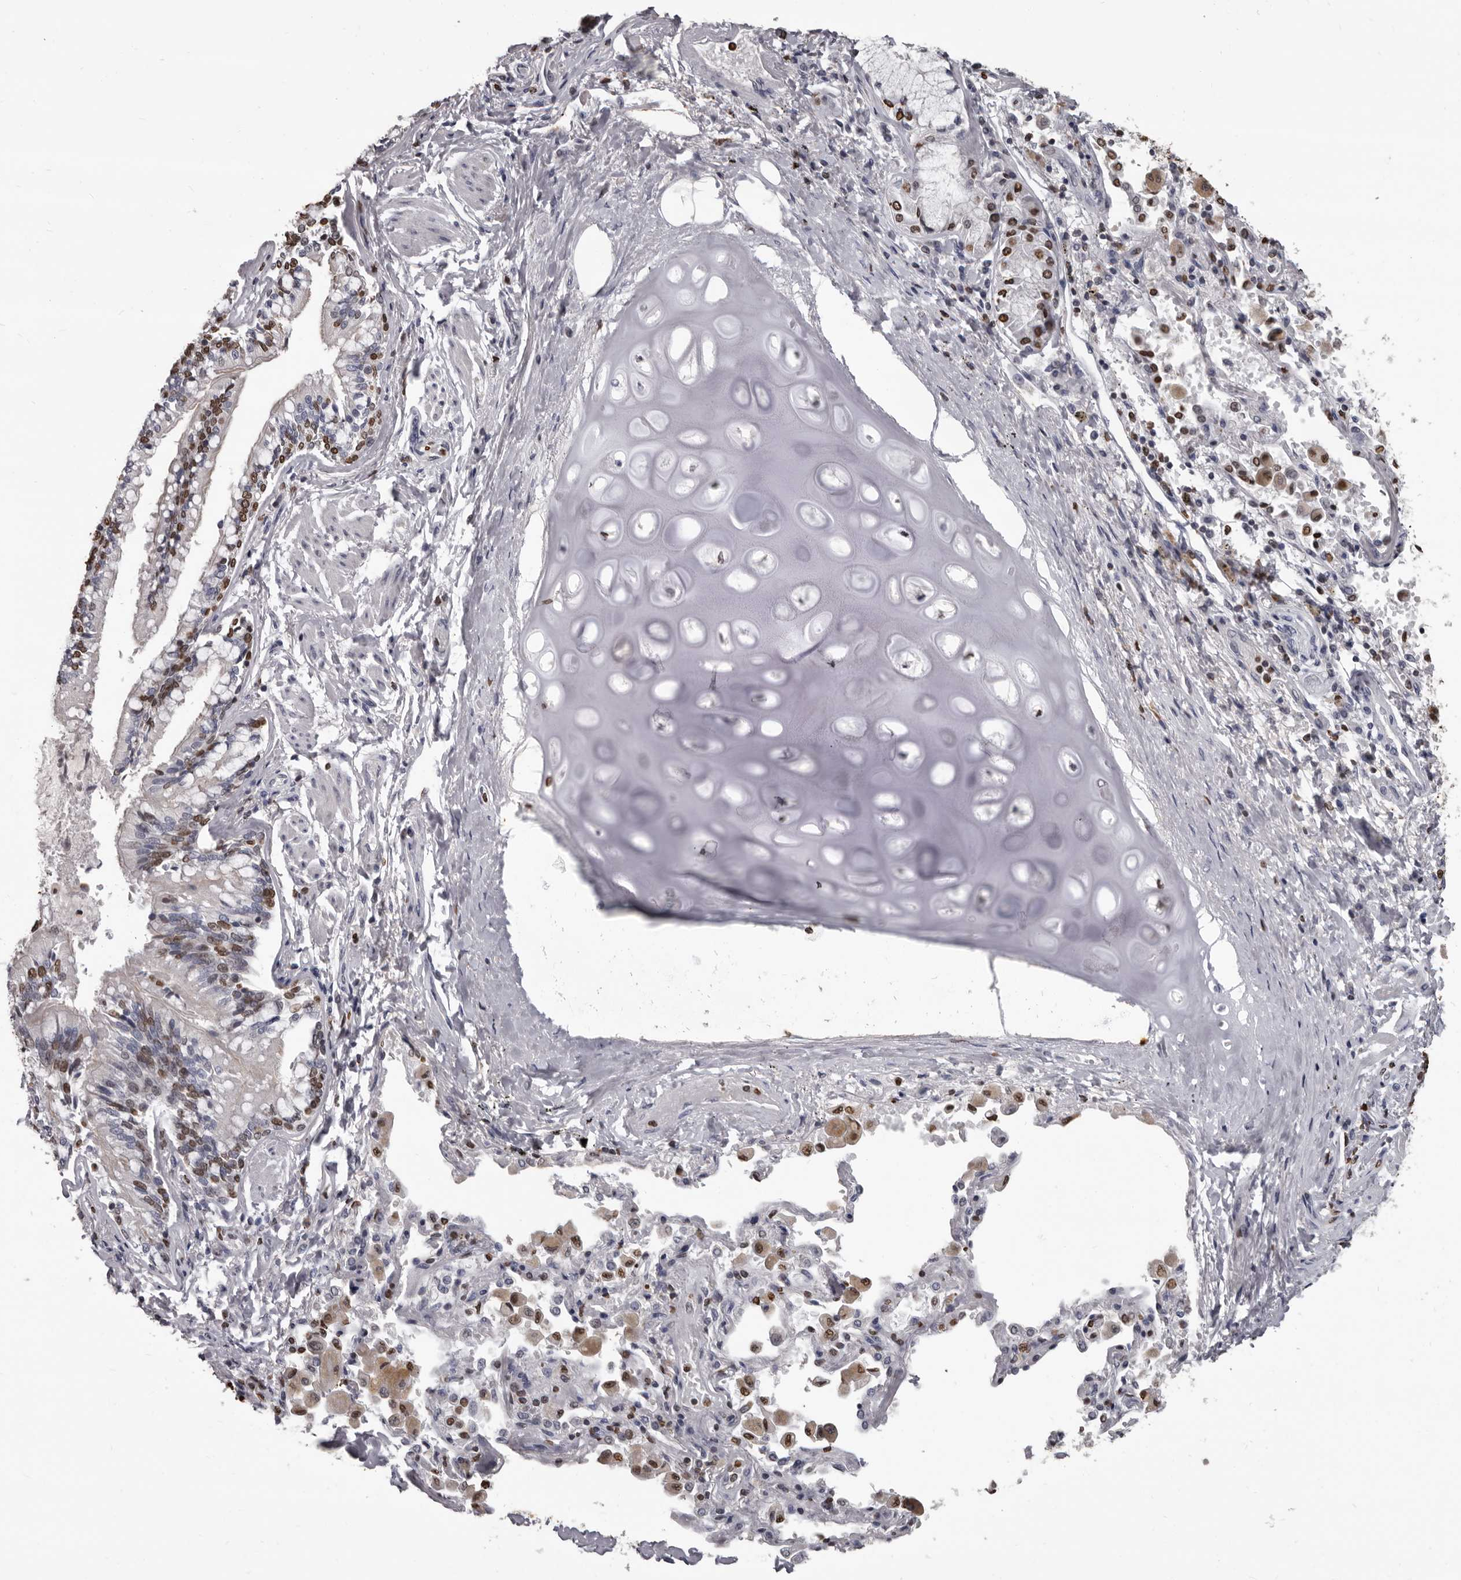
{"staining": {"intensity": "moderate", "quantity": "25%-75%", "location": "nuclear"}, "tissue": "bronchus", "cell_type": "Respiratory epithelial cells", "image_type": "normal", "snomed": [{"axis": "morphology", "description": "Normal tissue, NOS"}, {"axis": "morphology", "description": "Inflammation, NOS"}, {"axis": "topography", "description": "Lung"}], "caption": "An immunohistochemistry photomicrograph of unremarkable tissue is shown. Protein staining in brown highlights moderate nuclear positivity in bronchus within respiratory epithelial cells.", "gene": "AHR", "patient": {"sex": "female", "age": 46}}